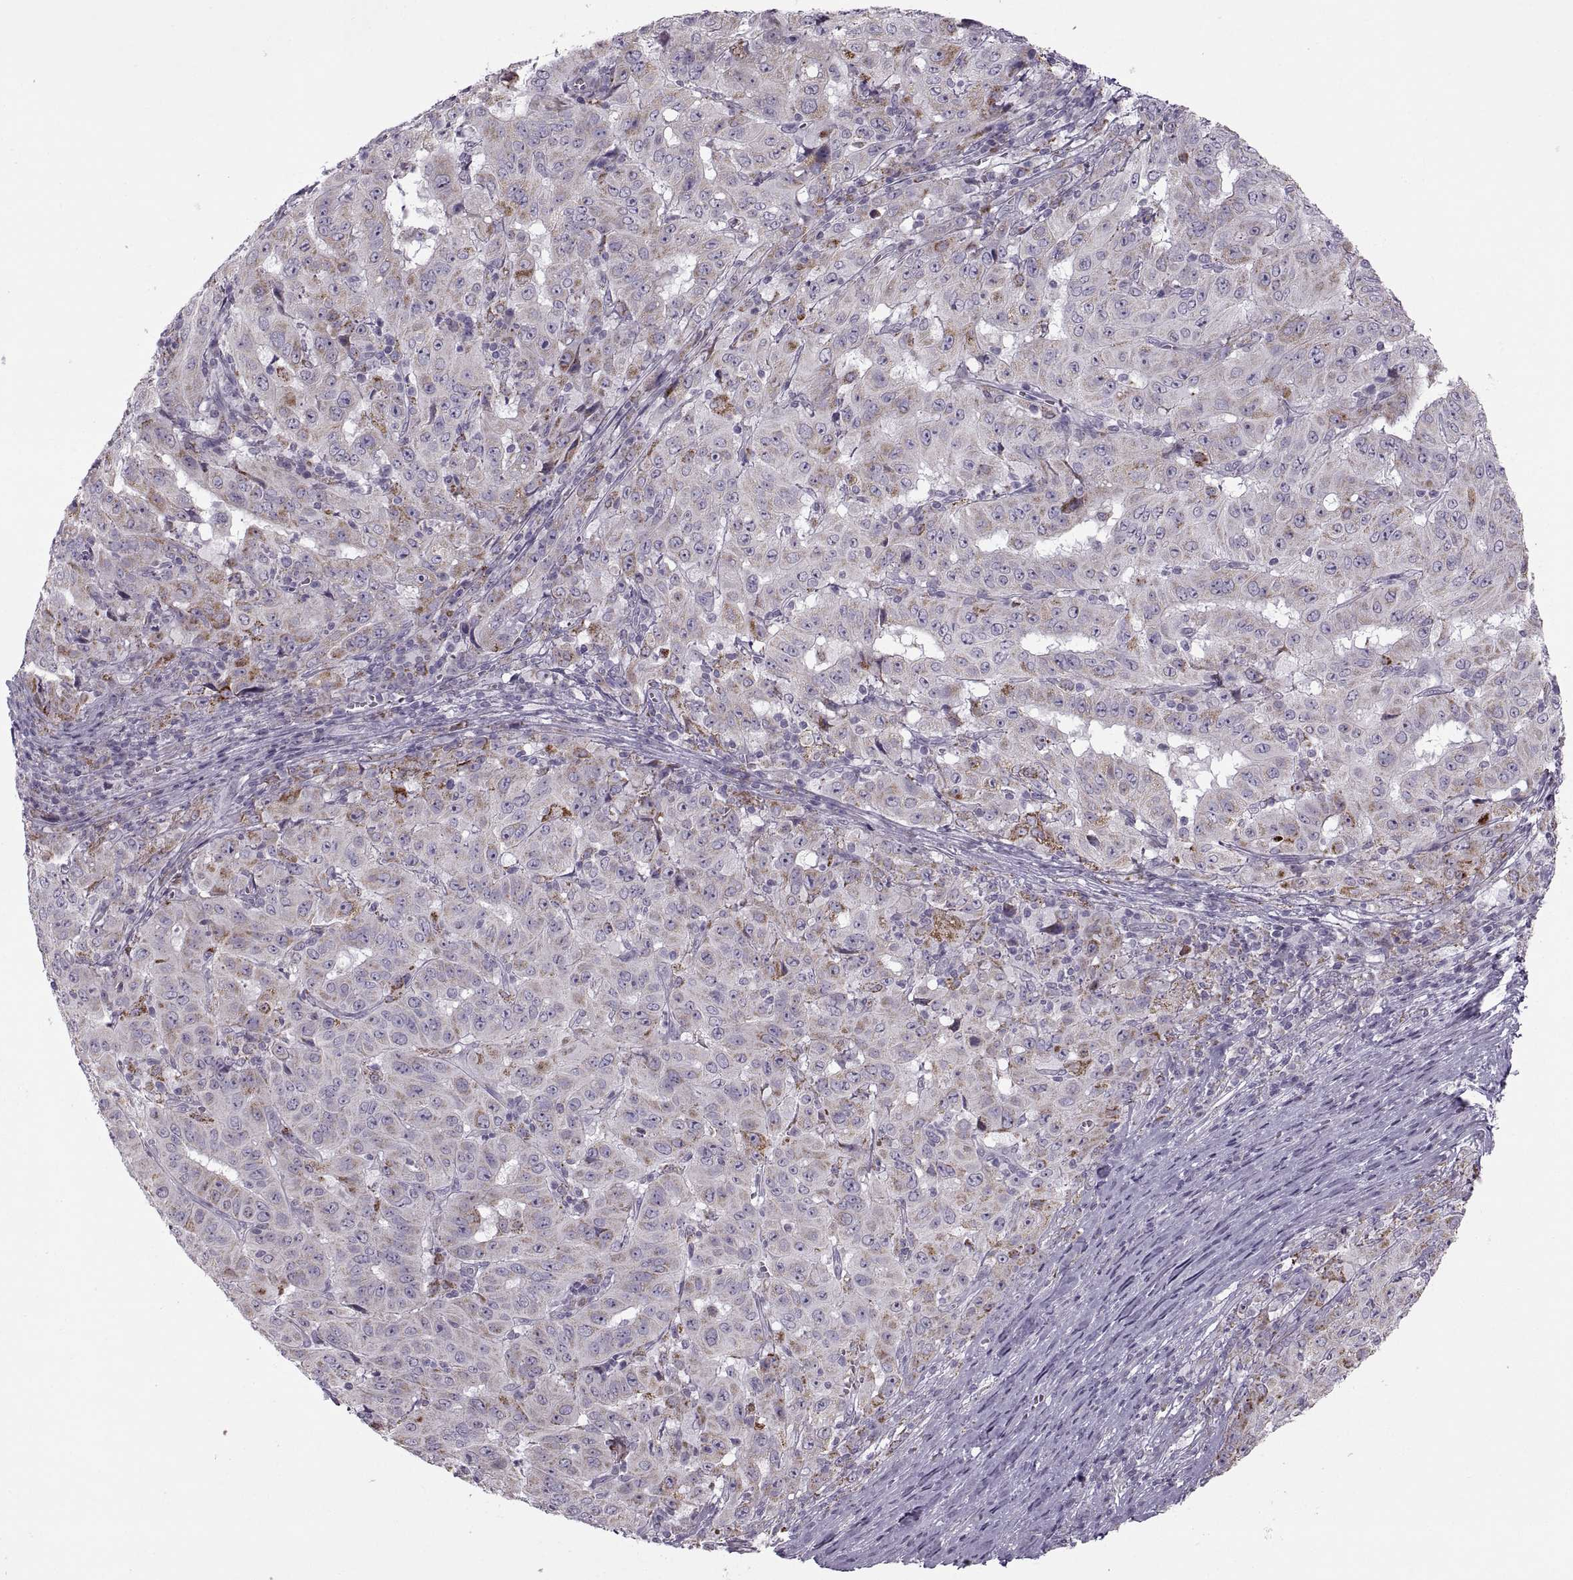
{"staining": {"intensity": "moderate", "quantity": "<25%", "location": "cytoplasmic/membranous"}, "tissue": "pancreatic cancer", "cell_type": "Tumor cells", "image_type": "cancer", "snomed": [{"axis": "morphology", "description": "Adenocarcinoma, NOS"}, {"axis": "topography", "description": "Pancreas"}], "caption": "This is an image of immunohistochemistry (IHC) staining of adenocarcinoma (pancreatic), which shows moderate staining in the cytoplasmic/membranous of tumor cells.", "gene": "PIERCE1", "patient": {"sex": "male", "age": 63}}